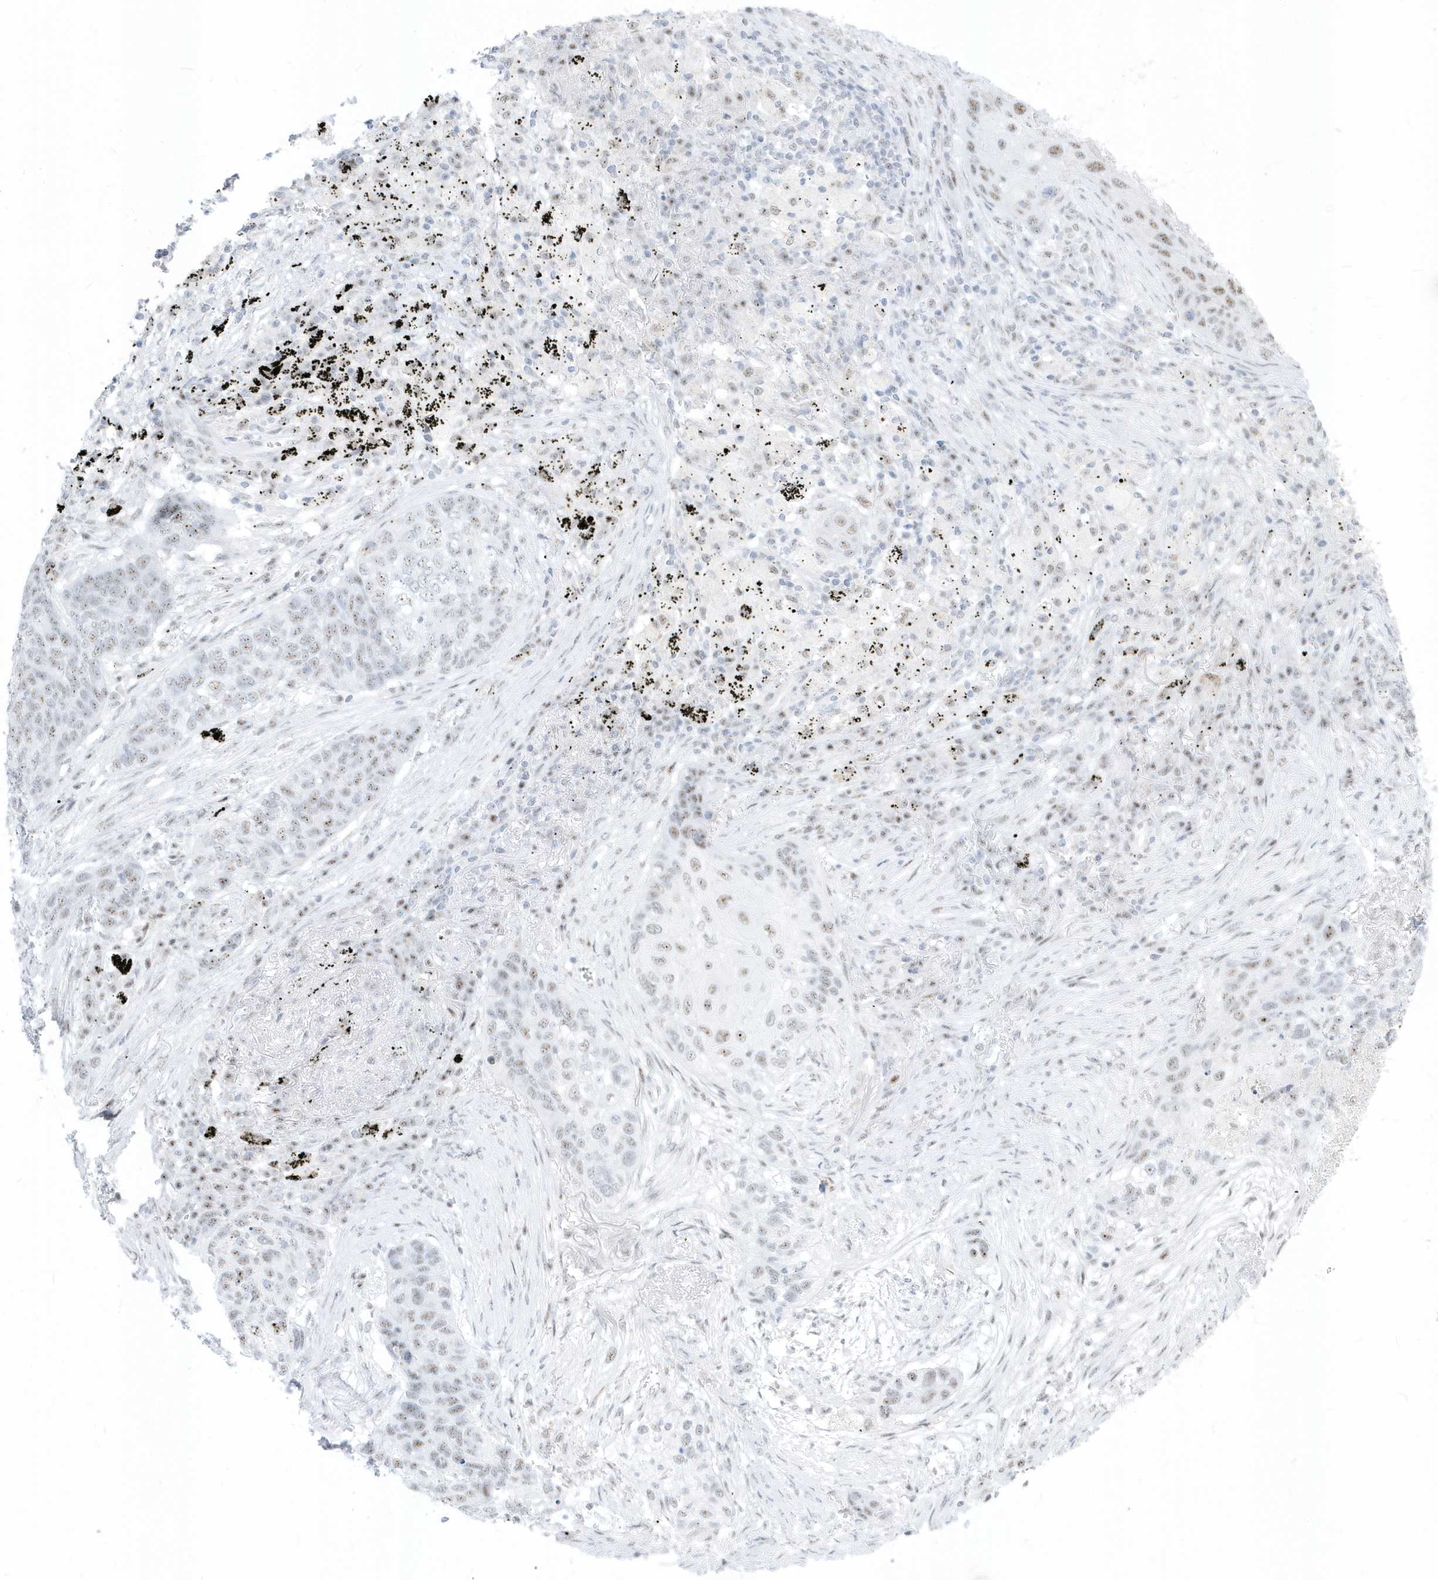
{"staining": {"intensity": "weak", "quantity": ">75%", "location": "nuclear"}, "tissue": "lung cancer", "cell_type": "Tumor cells", "image_type": "cancer", "snomed": [{"axis": "morphology", "description": "Squamous cell carcinoma, NOS"}, {"axis": "topography", "description": "Lung"}], "caption": "The immunohistochemical stain labels weak nuclear expression in tumor cells of lung squamous cell carcinoma tissue. The staining was performed using DAB, with brown indicating positive protein expression. Nuclei are stained blue with hematoxylin.", "gene": "PLEKHN1", "patient": {"sex": "female", "age": 63}}